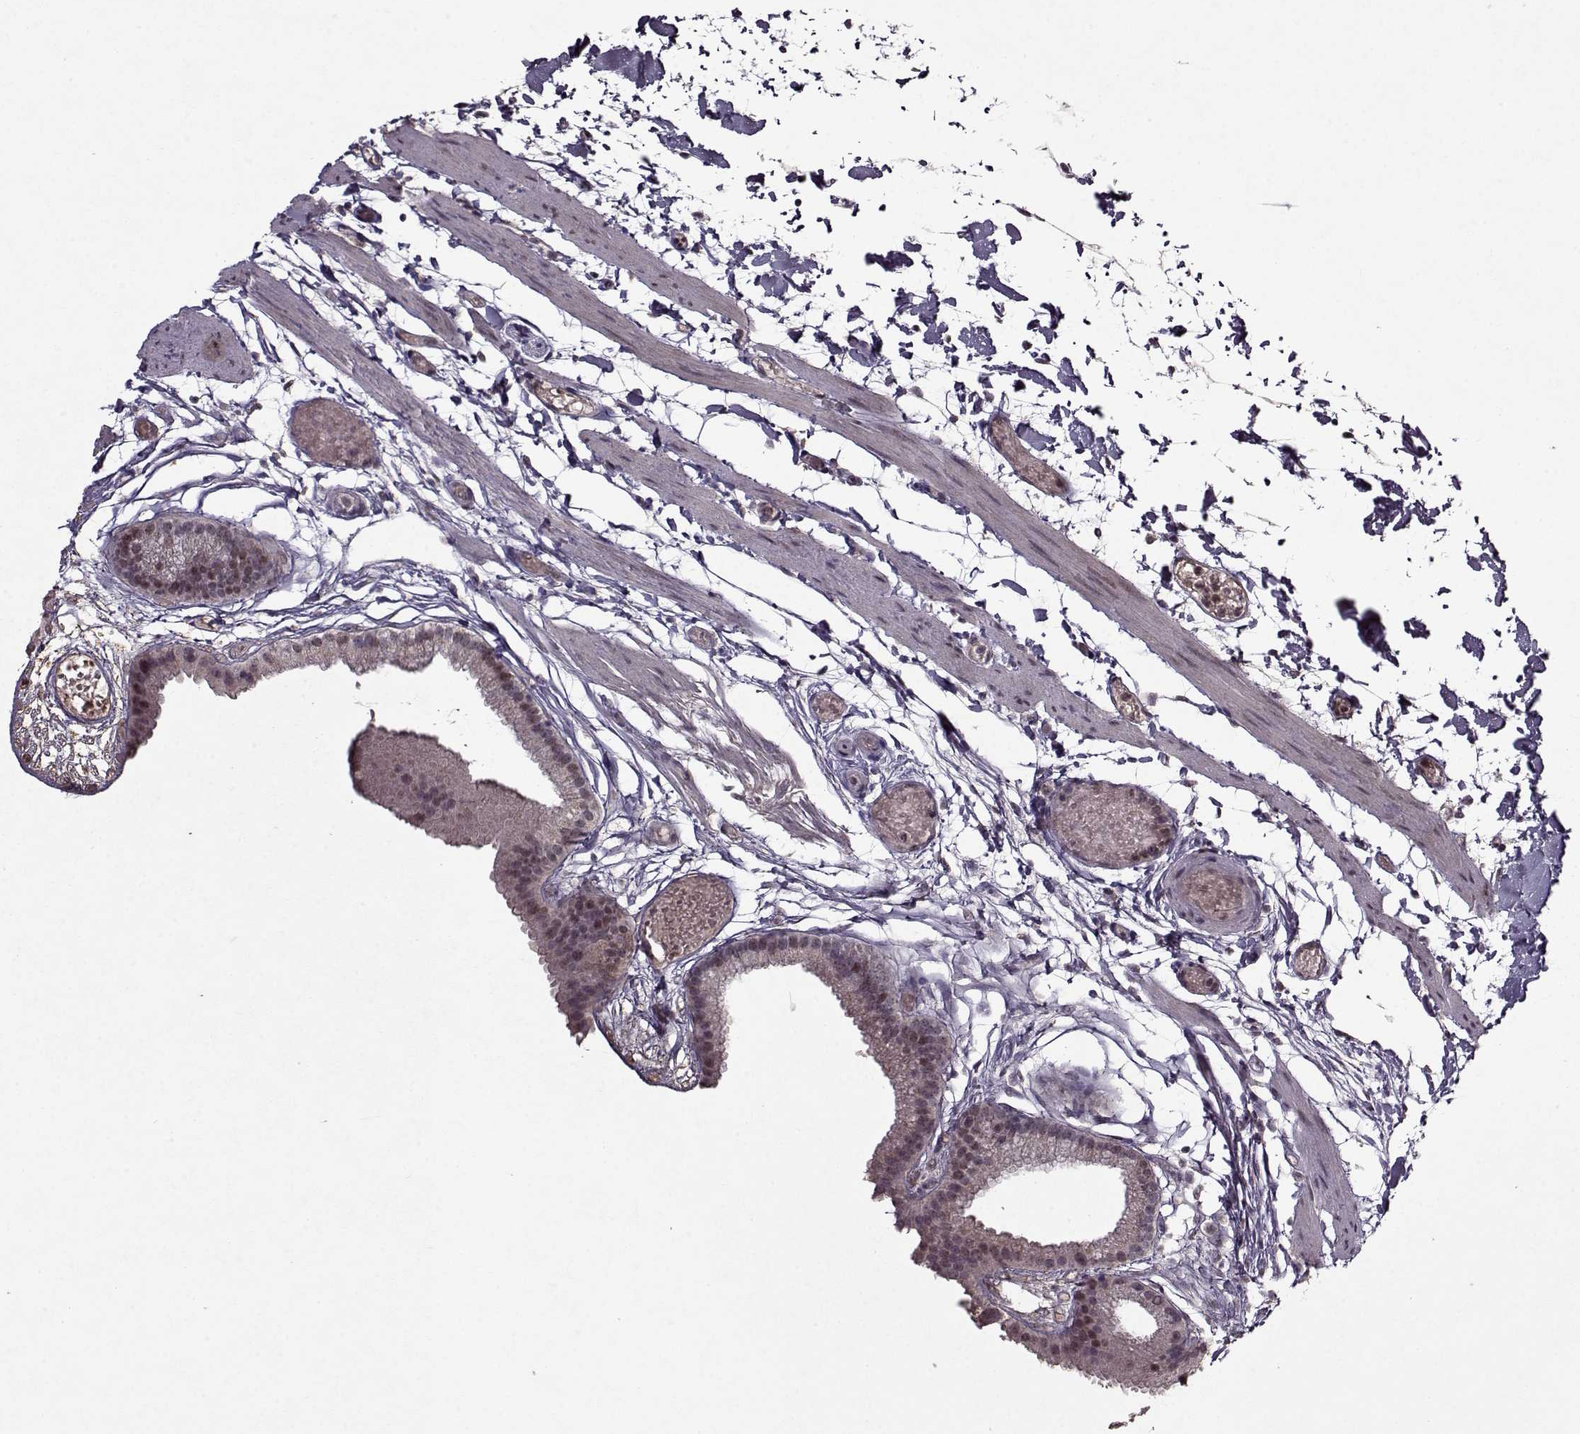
{"staining": {"intensity": "weak", "quantity": ">75%", "location": "nuclear"}, "tissue": "gallbladder", "cell_type": "Glandular cells", "image_type": "normal", "snomed": [{"axis": "morphology", "description": "Normal tissue, NOS"}, {"axis": "topography", "description": "Gallbladder"}], "caption": "Benign gallbladder displays weak nuclear positivity in about >75% of glandular cells, visualized by immunohistochemistry. Ihc stains the protein of interest in brown and the nuclei are stained blue.", "gene": "PSMA7", "patient": {"sex": "female", "age": 45}}